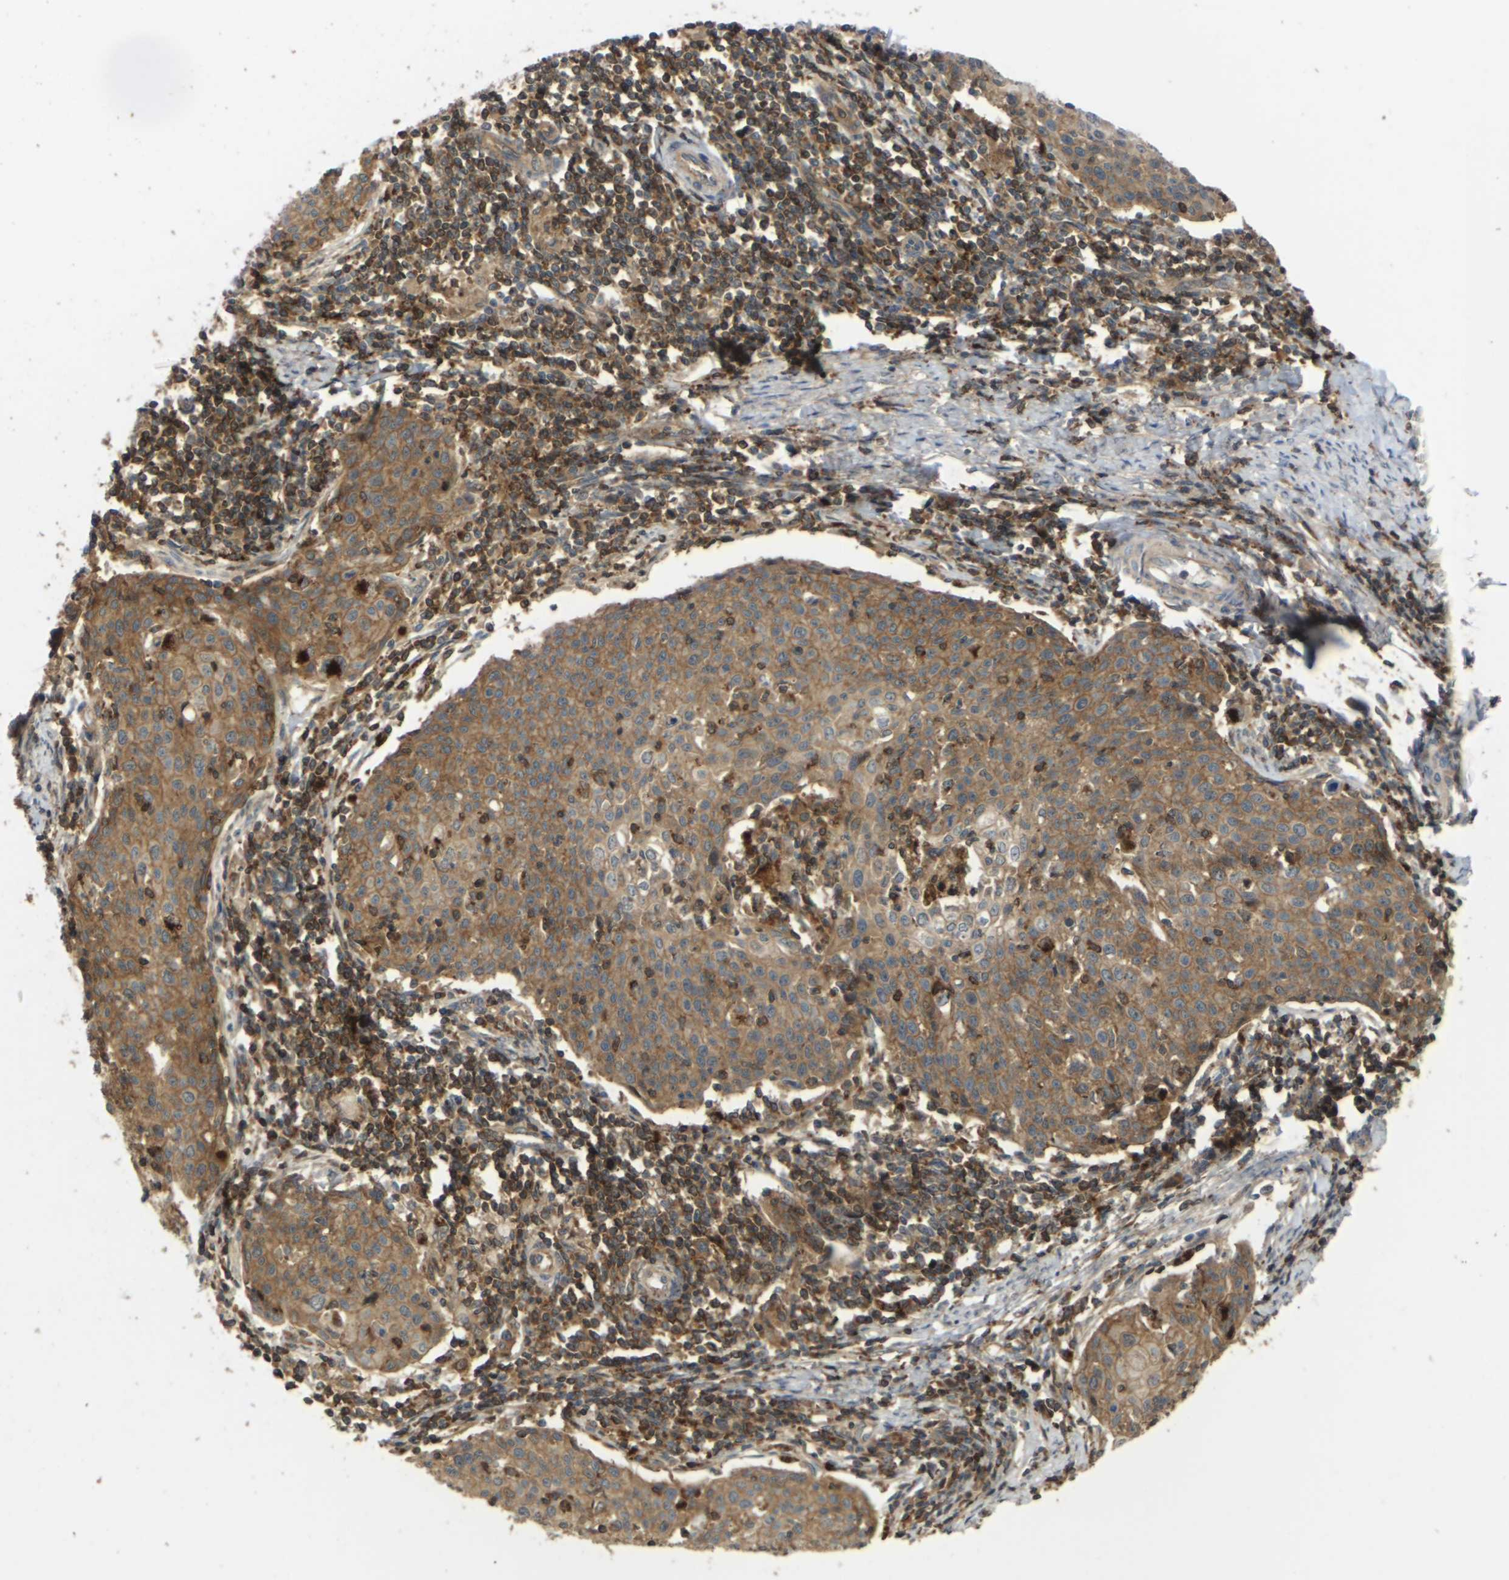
{"staining": {"intensity": "moderate", "quantity": ">75%", "location": "cytoplasmic/membranous"}, "tissue": "cervical cancer", "cell_type": "Tumor cells", "image_type": "cancer", "snomed": [{"axis": "morphology", "description": "Squamous cell carcinoma, NOS"}, {"axis": "topography", "description": "Cervix"}], "caption": "High-power microscopy captured an immunohistochemistry (IHC) image of cervical cancer (squamous cell carcinoma), revealing moderate cytoplasmic/membranous staining in approximately >75% of tumor cells.", "gene": "KSR1", "patient": {"sex": "female", "age": 38}}